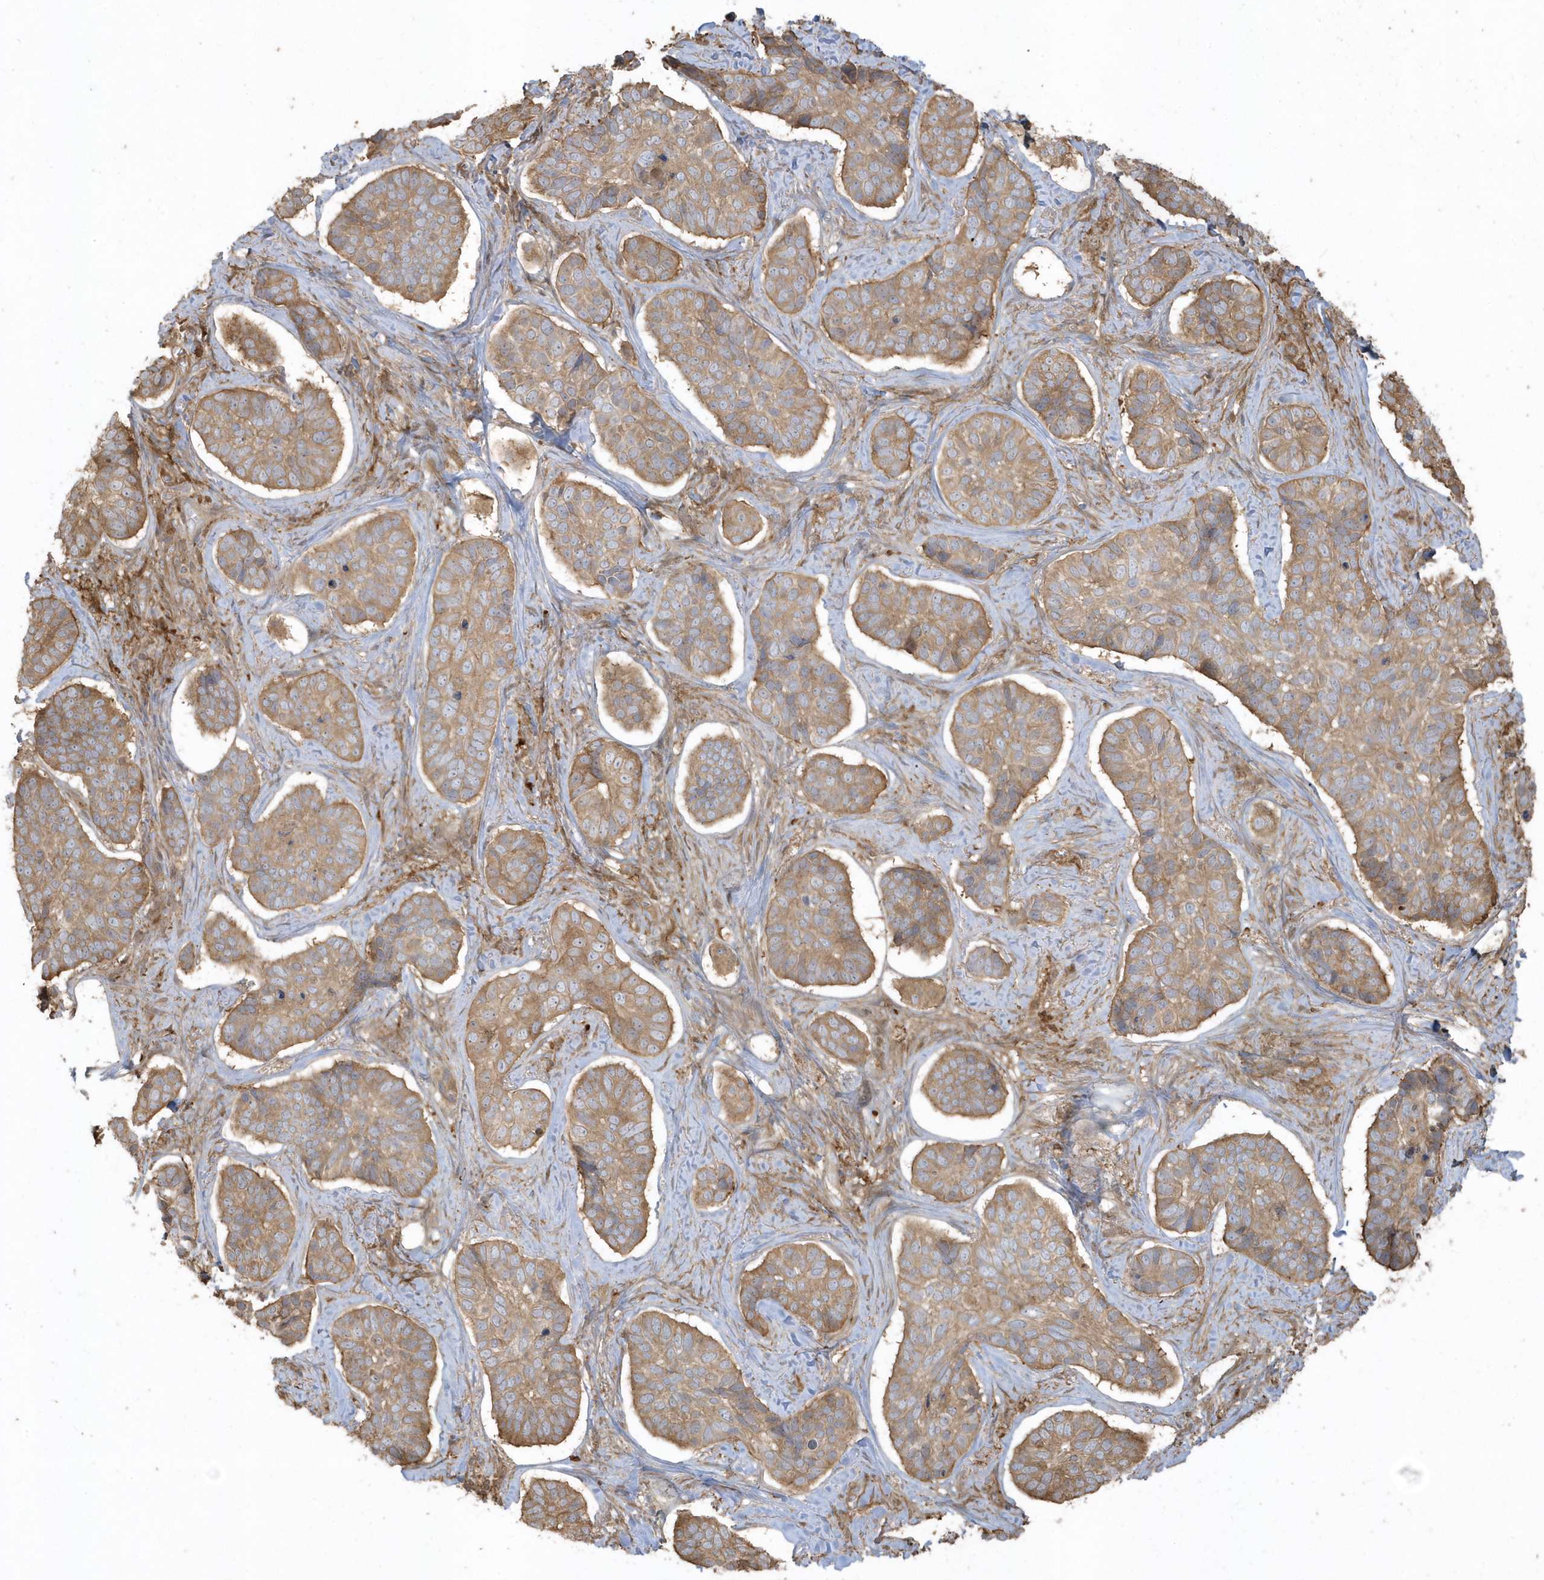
{"staining": {"intensity": "moderate", "quantity": ">75%", "location": "cytoplasmic/membranous"}, "tissue": "skin cancer", "cell_type": "Tumor cells", "image_type": "cancer", "snomed": [{"axis": "morphology", "description": "Basal cell carcinoma"}, {"axis": "topography", "description": "Skin"}], "caption": "An immunohistochemistry (IHC) image of neoplastic tissue is shown. Protein staining in brown highlights moderate cytoplasmic/membranous positivity in basal cell carcinoma (skin) within tumor cells. (Stains: DAB in brown, nuclei in blue, Microscopy: brightfield microscopy at high magnification).", "gene": "HNMT", "patient": {"sex": "male", "age": 62}}